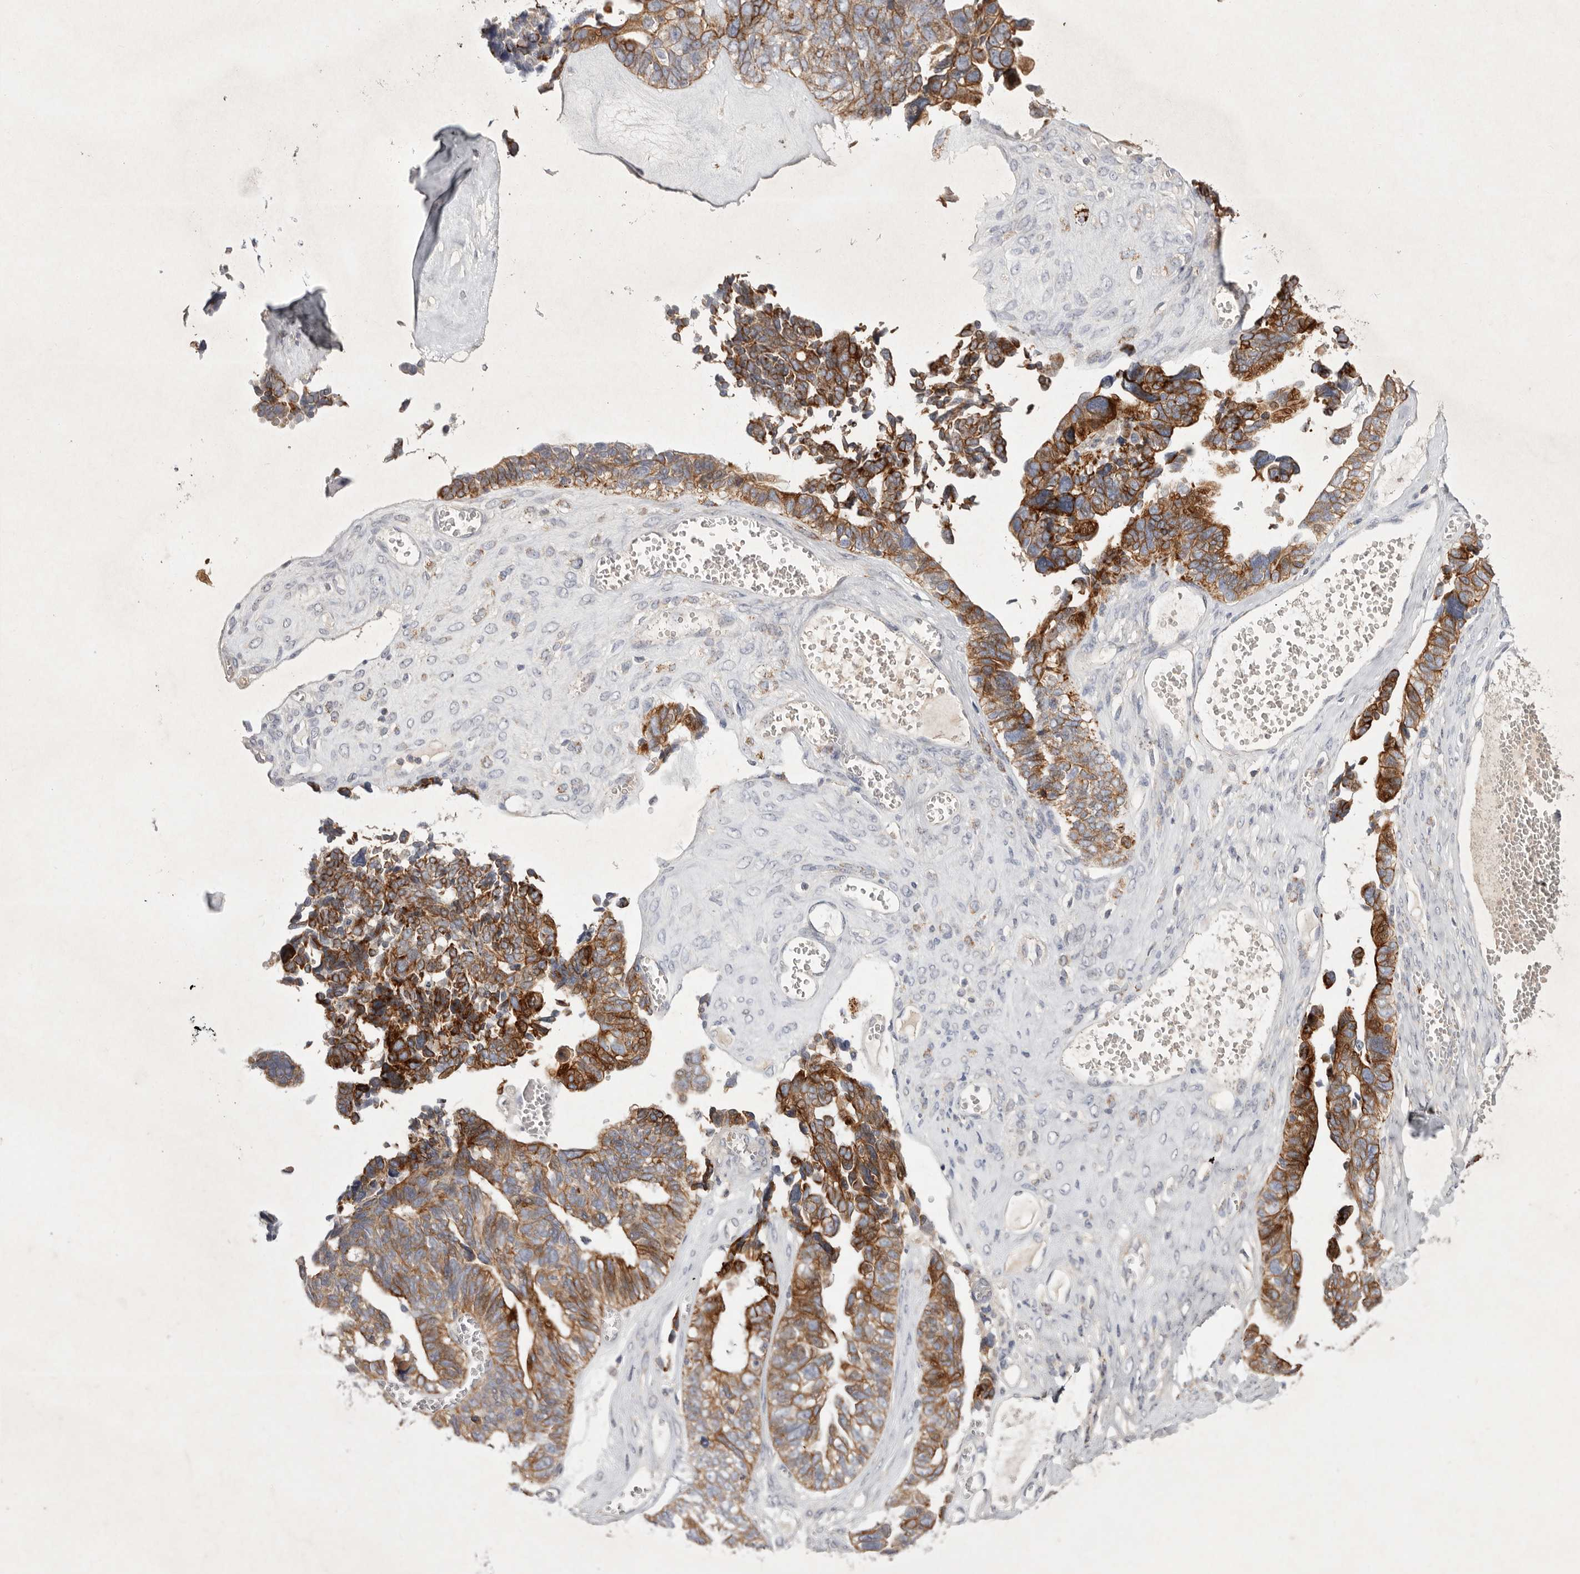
{"staining": {"intensity": "strong", "quantity": ">75%", "location": "cytoplasmic/membranous"}, "tissue": "ovarian cancer", "cell_type": "Tumor cells", "image_type": "cancer", "snomed": [{"axis": "morphology", "description": "Cystadenocarcinoma, serous, NOS"}, {"axis": "topography", "description": "Ovary"}], "caption": "Immunohistochemical staining of ovarian cancer shows strong cytoplasmic/membranous protein positivity in approximately >75% of tumor cells.", "gene": "TNFSF14", "patient": {"sex": "female", "age": 79}}